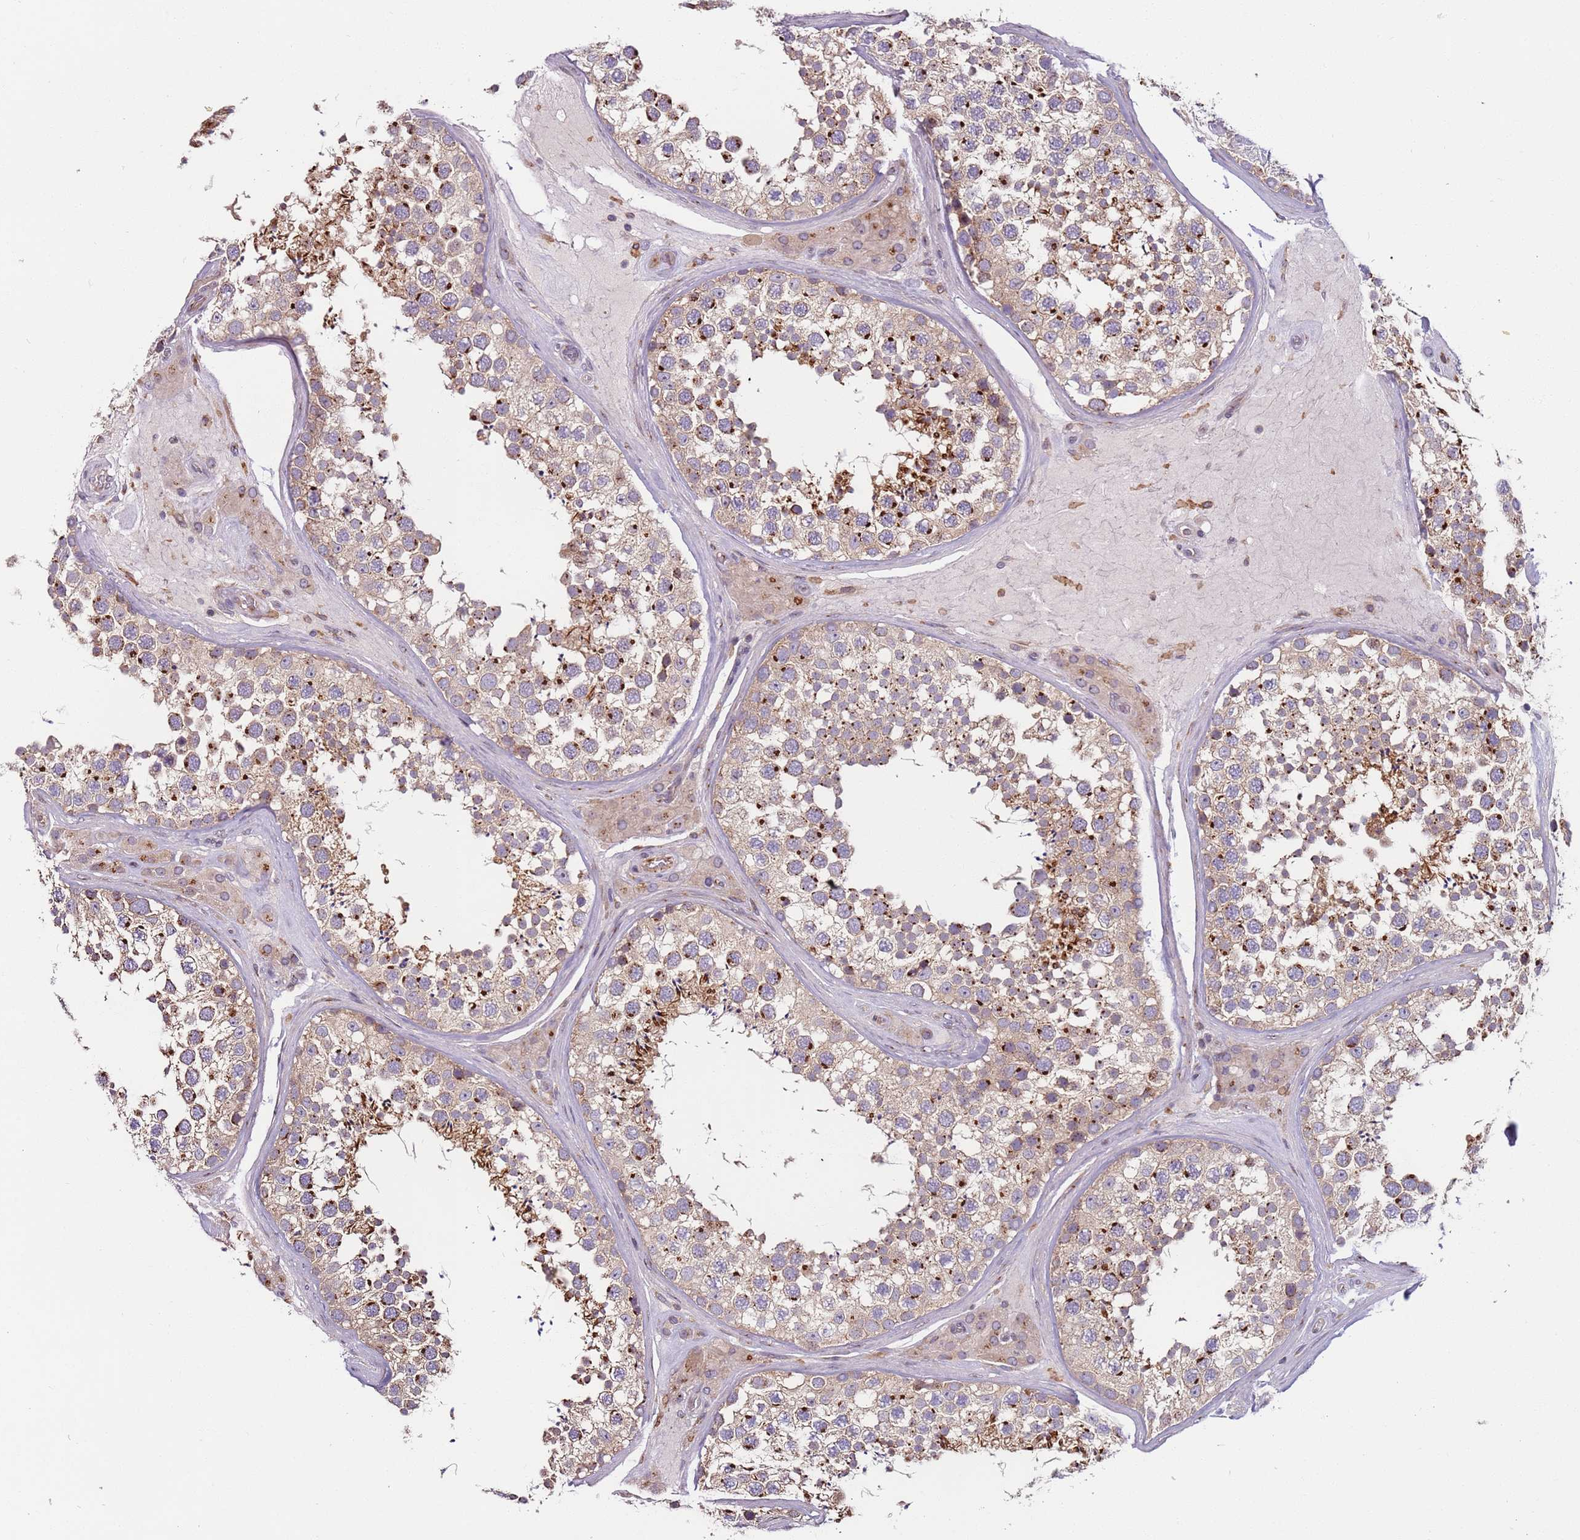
{"staining": {"intensity": "strong", "quantity": "25%-75%", "location": "cytoplasmic/membranous"}, "tissue": "testis", "cell_type": "Cells in seminiferous ducts", "image_type": "normal", "snomed": [{"axis": "morphology", "description": "Normal tissue, NOS"}, {"axis": "topography", "description": "Testis"}], "caption": "Immunohistochemistry of unremarkable testis displays high levels of strong cytoplasmic/membranous positivity in approximately 25%-75% of cells in seminiferous ducts.", "gene": "AKTIP", "patient": {"sex": "male", "age": 46}}